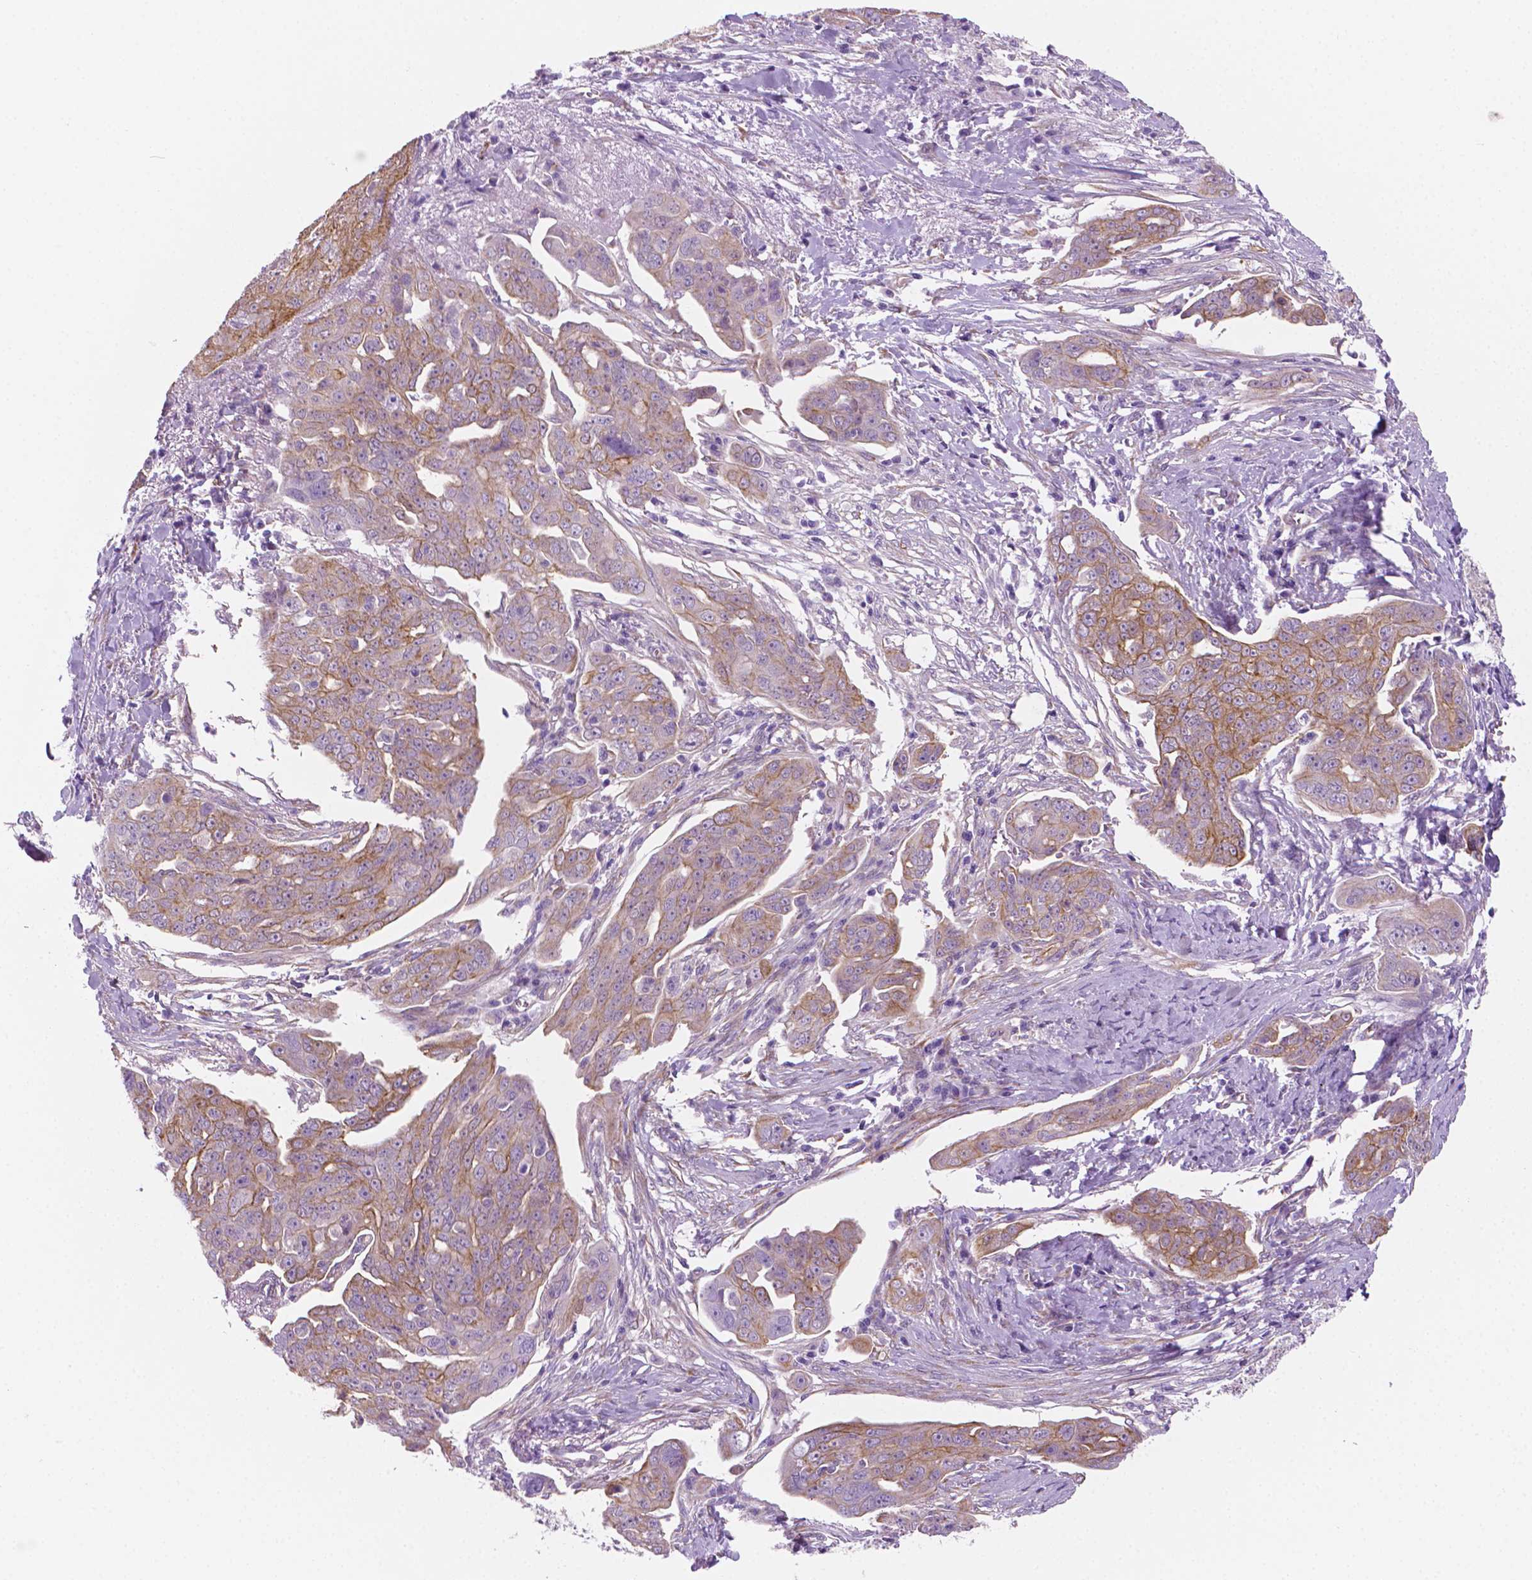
{"staining": {"intensity": "weak", "quantity": "25%-75%", "location": "cytoplasmic/membranous"}, "tissue": "ovarian cancer", "cell_type": "Tumor cells", "image_type": "cancer", "snomed": [{"axis": "morphology", "description": "Carcinoma, endometroid"}, {"axis": "topography", "description": "Ovary"}], "caption": "Protein staining of ovarian cancer (endometroid carcinoma) tissue exhibits weak cytoplasmic/membranous expression in approximately 25%-75% of tumor cells. (IHC, brightfield microscopy, high magnification).", "gene": "EPPK1", "patient": {"sex": "female", "age": 70}}